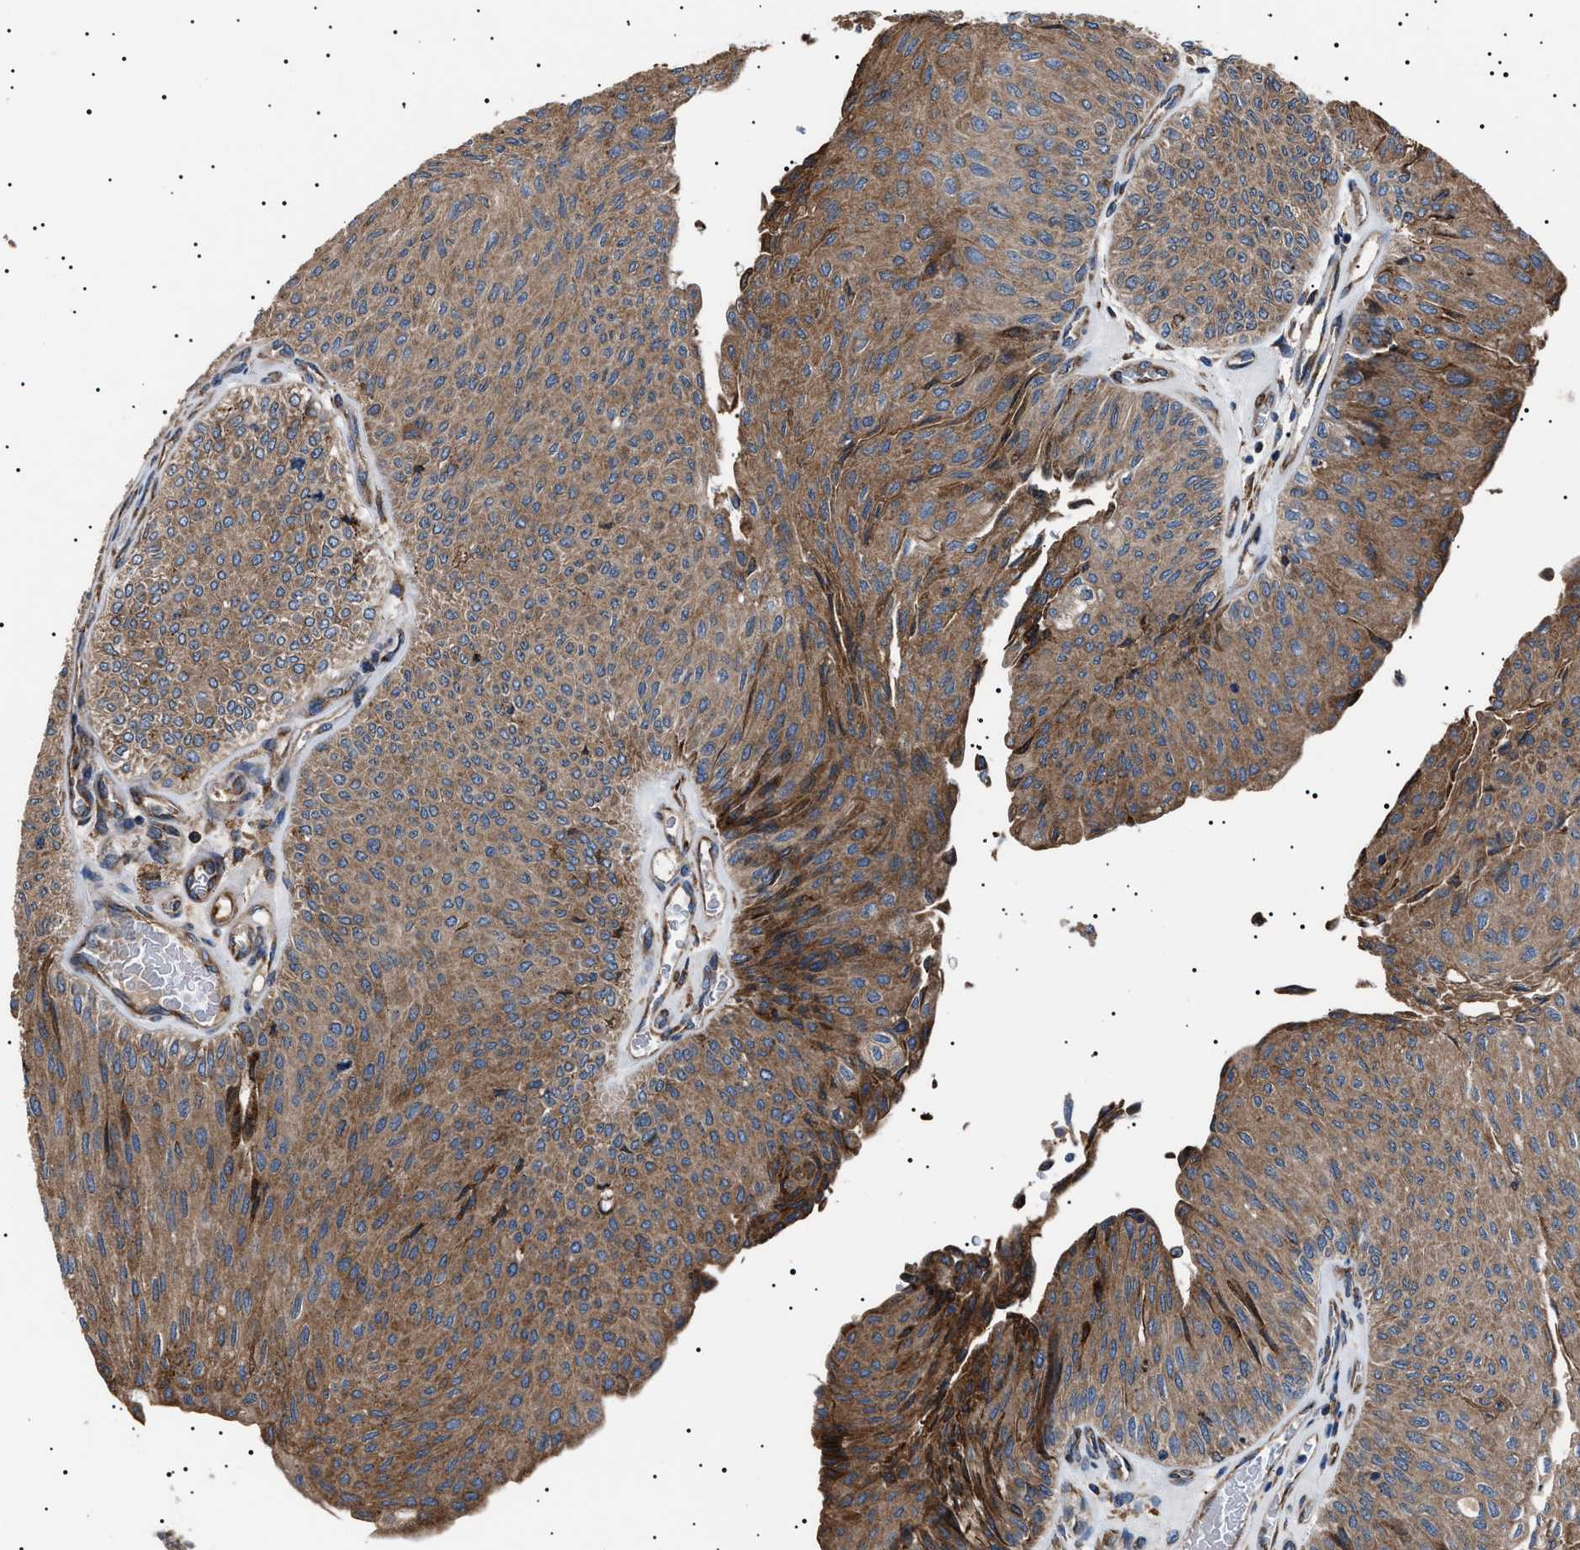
{"staining": {"intensity": "moderate", "quantity": ">75%", "location": "cytoplasmic/membranous"}, "tissue": "urothelial cancer", "cell_type": "Tumor cells", "image_type": "cancer", "snomed": [{"axis": "morphology", "description": "Urothelial carcinoma, Low grade"}, {"axis": "topography", "description": "Urinary bladder"}], "caption": "Urothelial cancer stained for a protein reveals moderate cytoplasmic/membranous positivity in tumor cells.", "gene": "TOP1MT", "patient": {"sex": "male", "age": 78}}